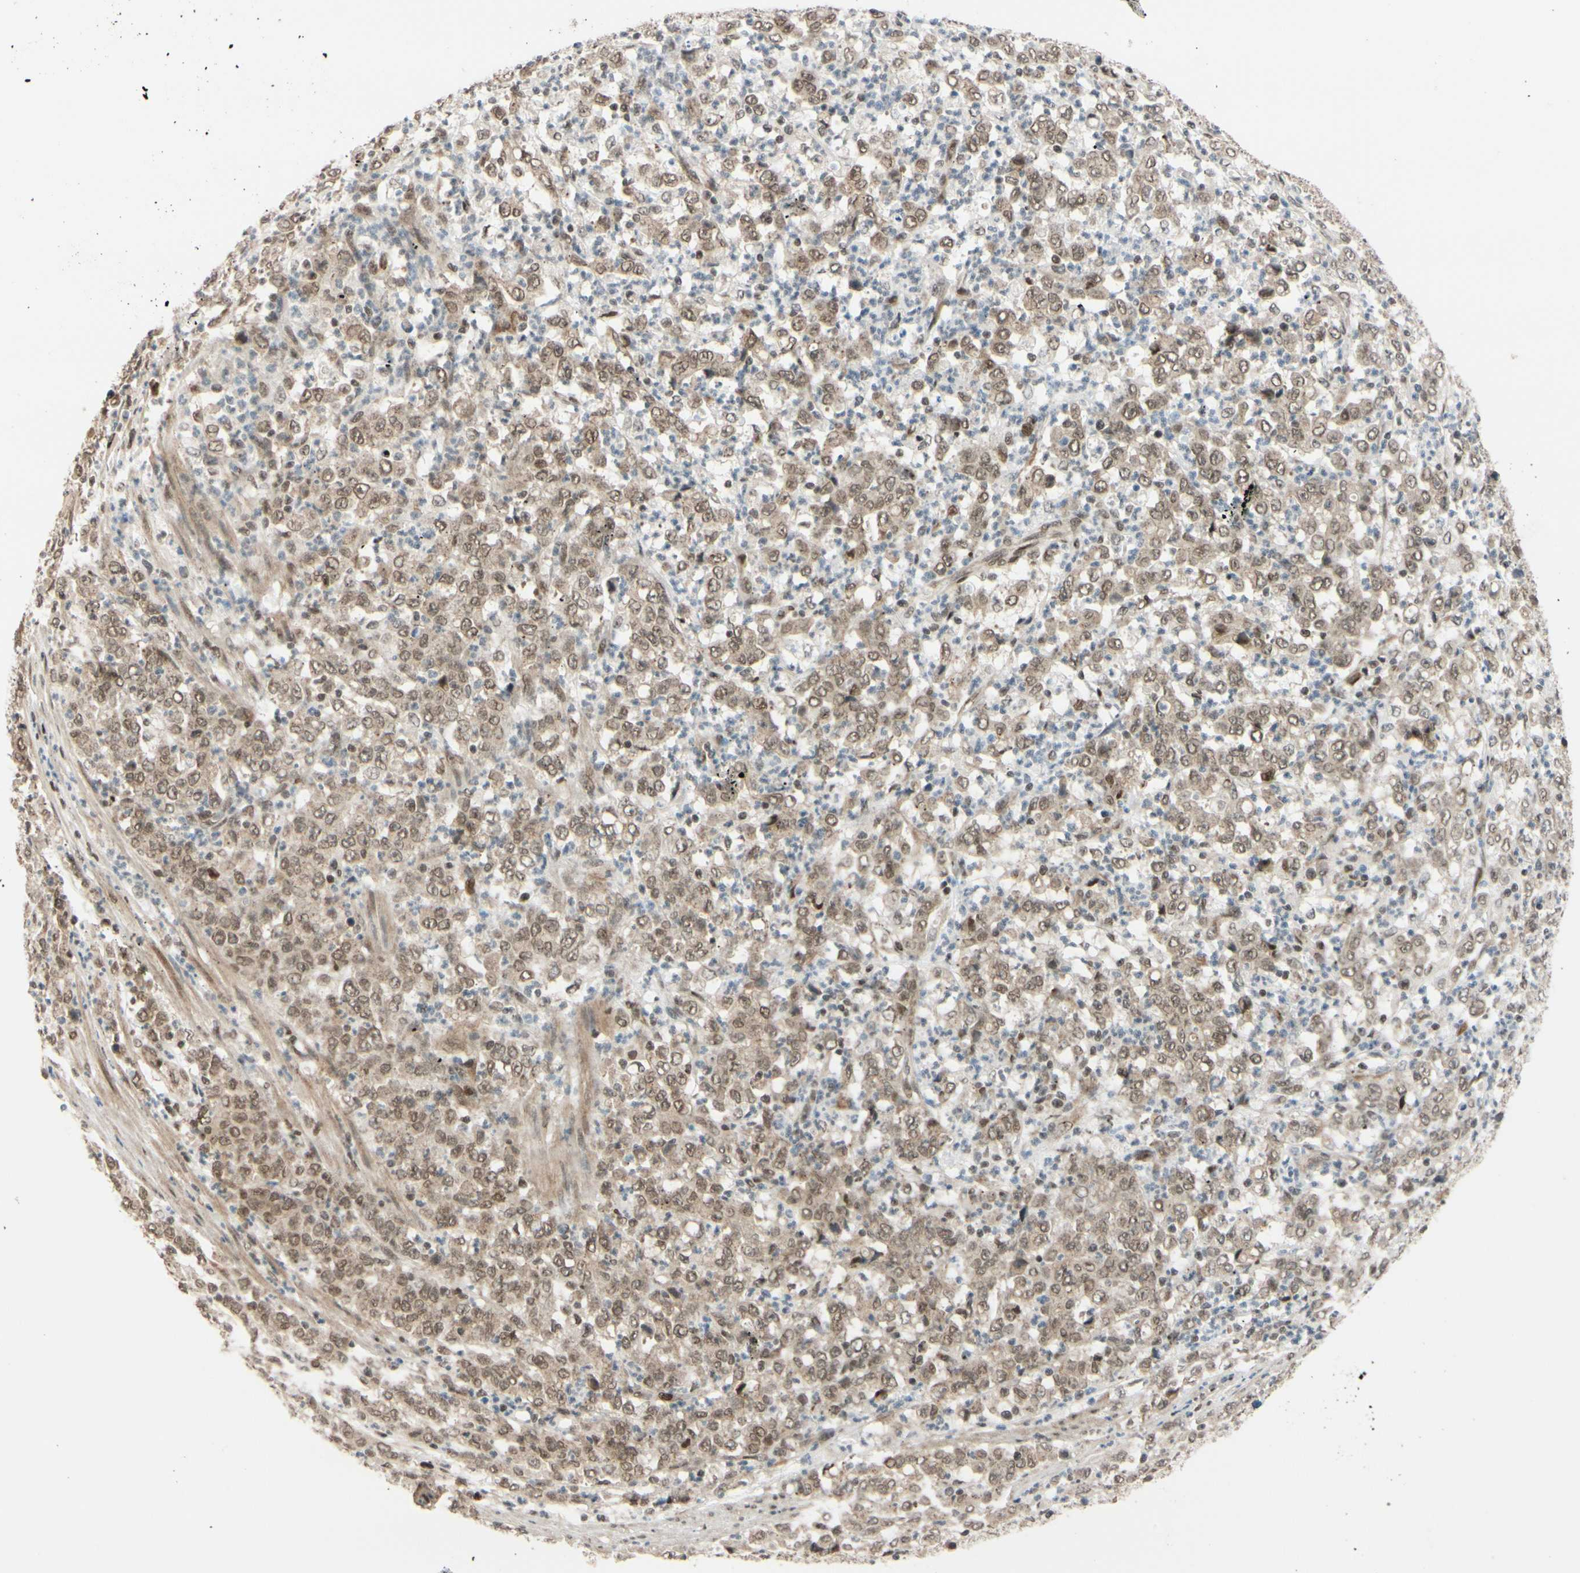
{"staining": {"intensity": "weak", "quantity": ">75%", "location": "cytoplasmic/membranous,nuclear"}, "tissue": "stomach cancer", "cell_type": "Tumor cells", "image_type": "cancer", "snomed": [{"axis": "morphology", "description": "Adenocarcinoma, NOS"}, {"axis": "topography", "description": "Stomach, lower"}], "caption": "IHC micrograph of human stomach cancer (adenocarcinoma) stained for a protein (brown), which demonstrates low levels of weak cytoplasmic/membranous and nuclear staining in approximately >75% of tumor cells.", "gene": "BRMS1", "patient": {"sex": "female", "age": 71}}